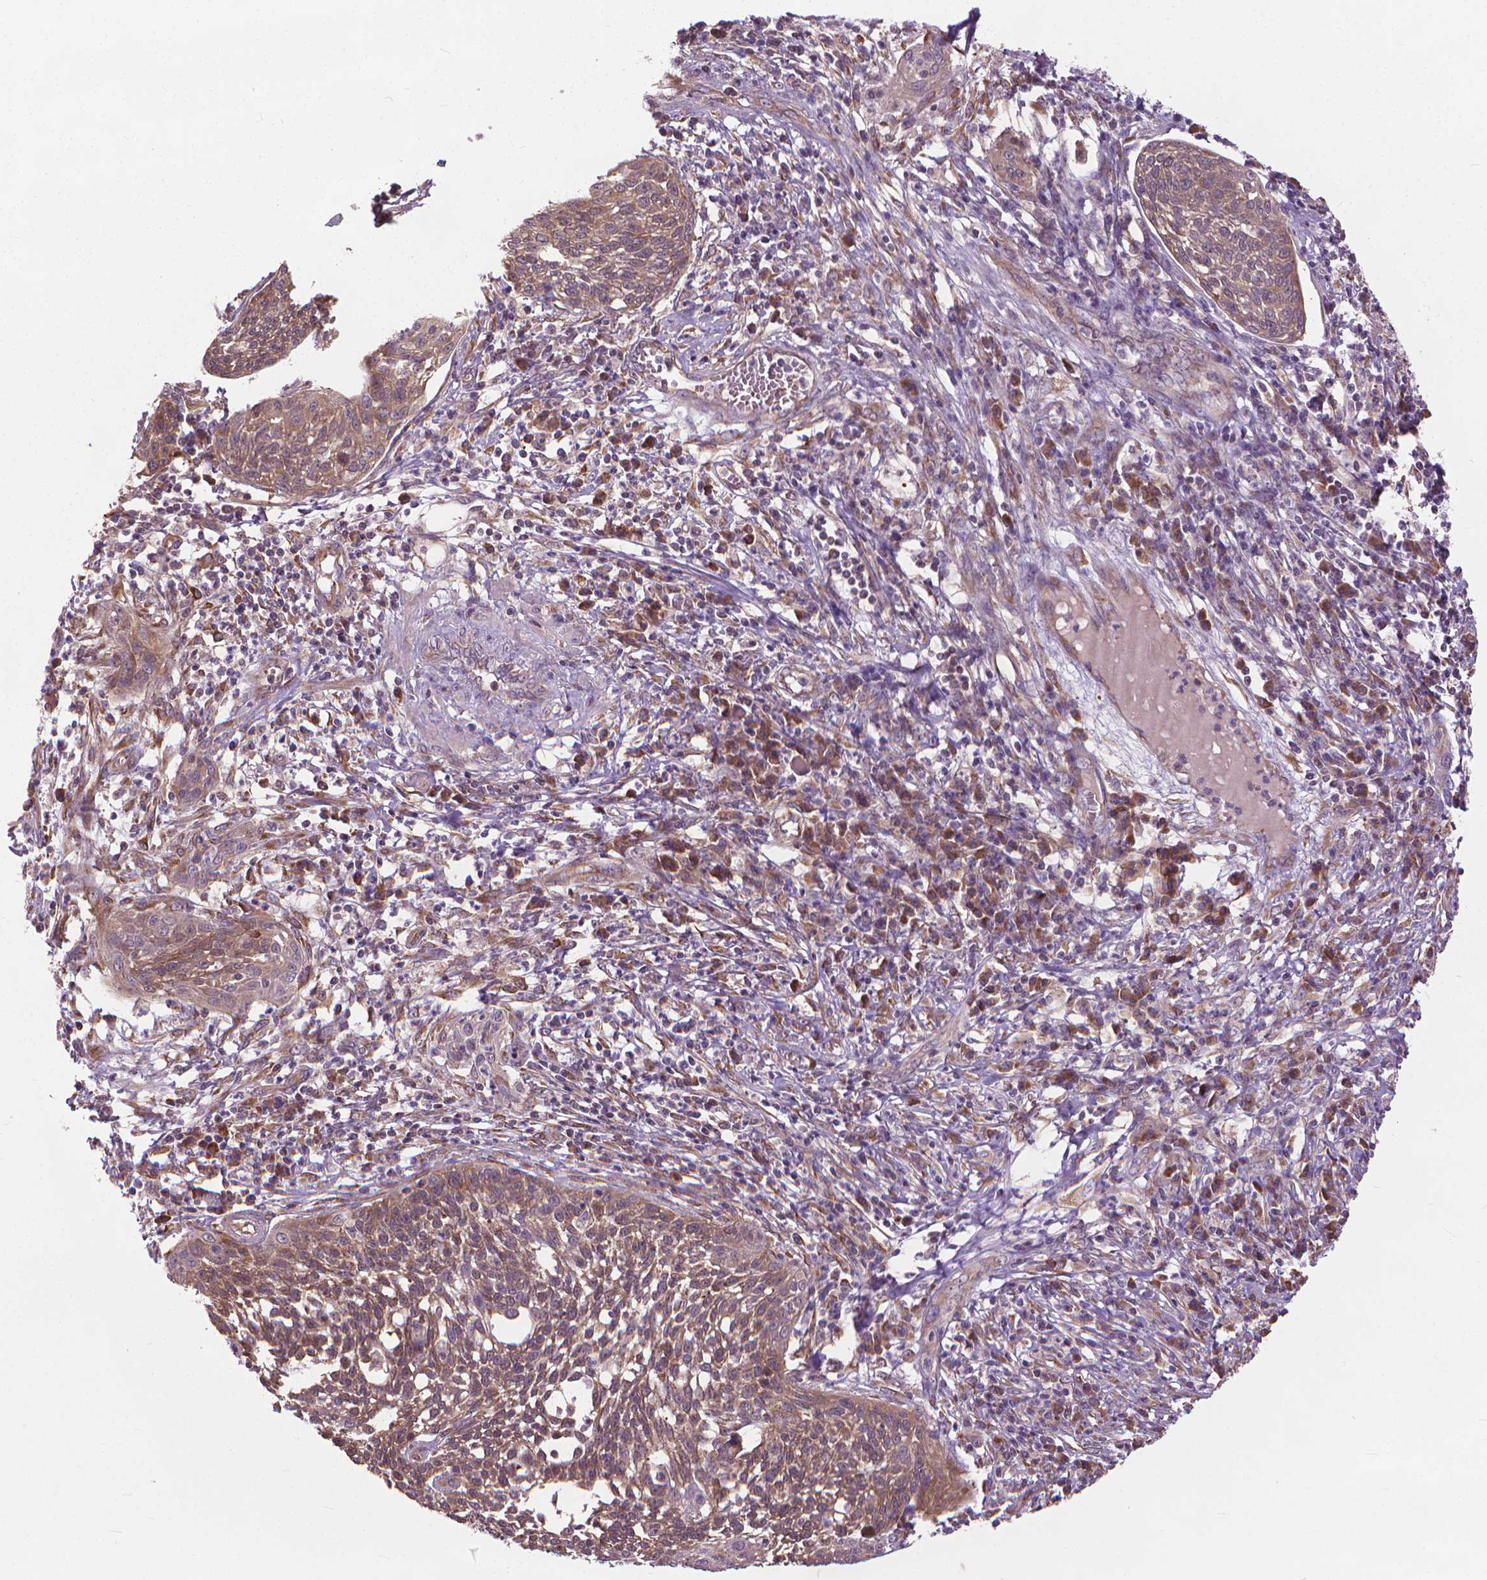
{"staining": {"intensity": "moderate", "quantity": ">75%", "location": "cytoplasmic/membranous"}, "tissue": "cervical cancer", "cell_type": "Tumor cells", "image_type": "cancer", "snomed": [{"axis": "morphology", "description": "Squamous cell carcinoma, NOS"}, {"axis": "topography", "description": "Cervix"}], "caption": "Protein staining of cervical cancer (squamous cell carcinoma) tissue reveals moderate cytoplasmic/membranous staining in approximately >75% of tumor cells.", "gene": "NUDT1", "patient": {"sex": "female", "age": 34}}